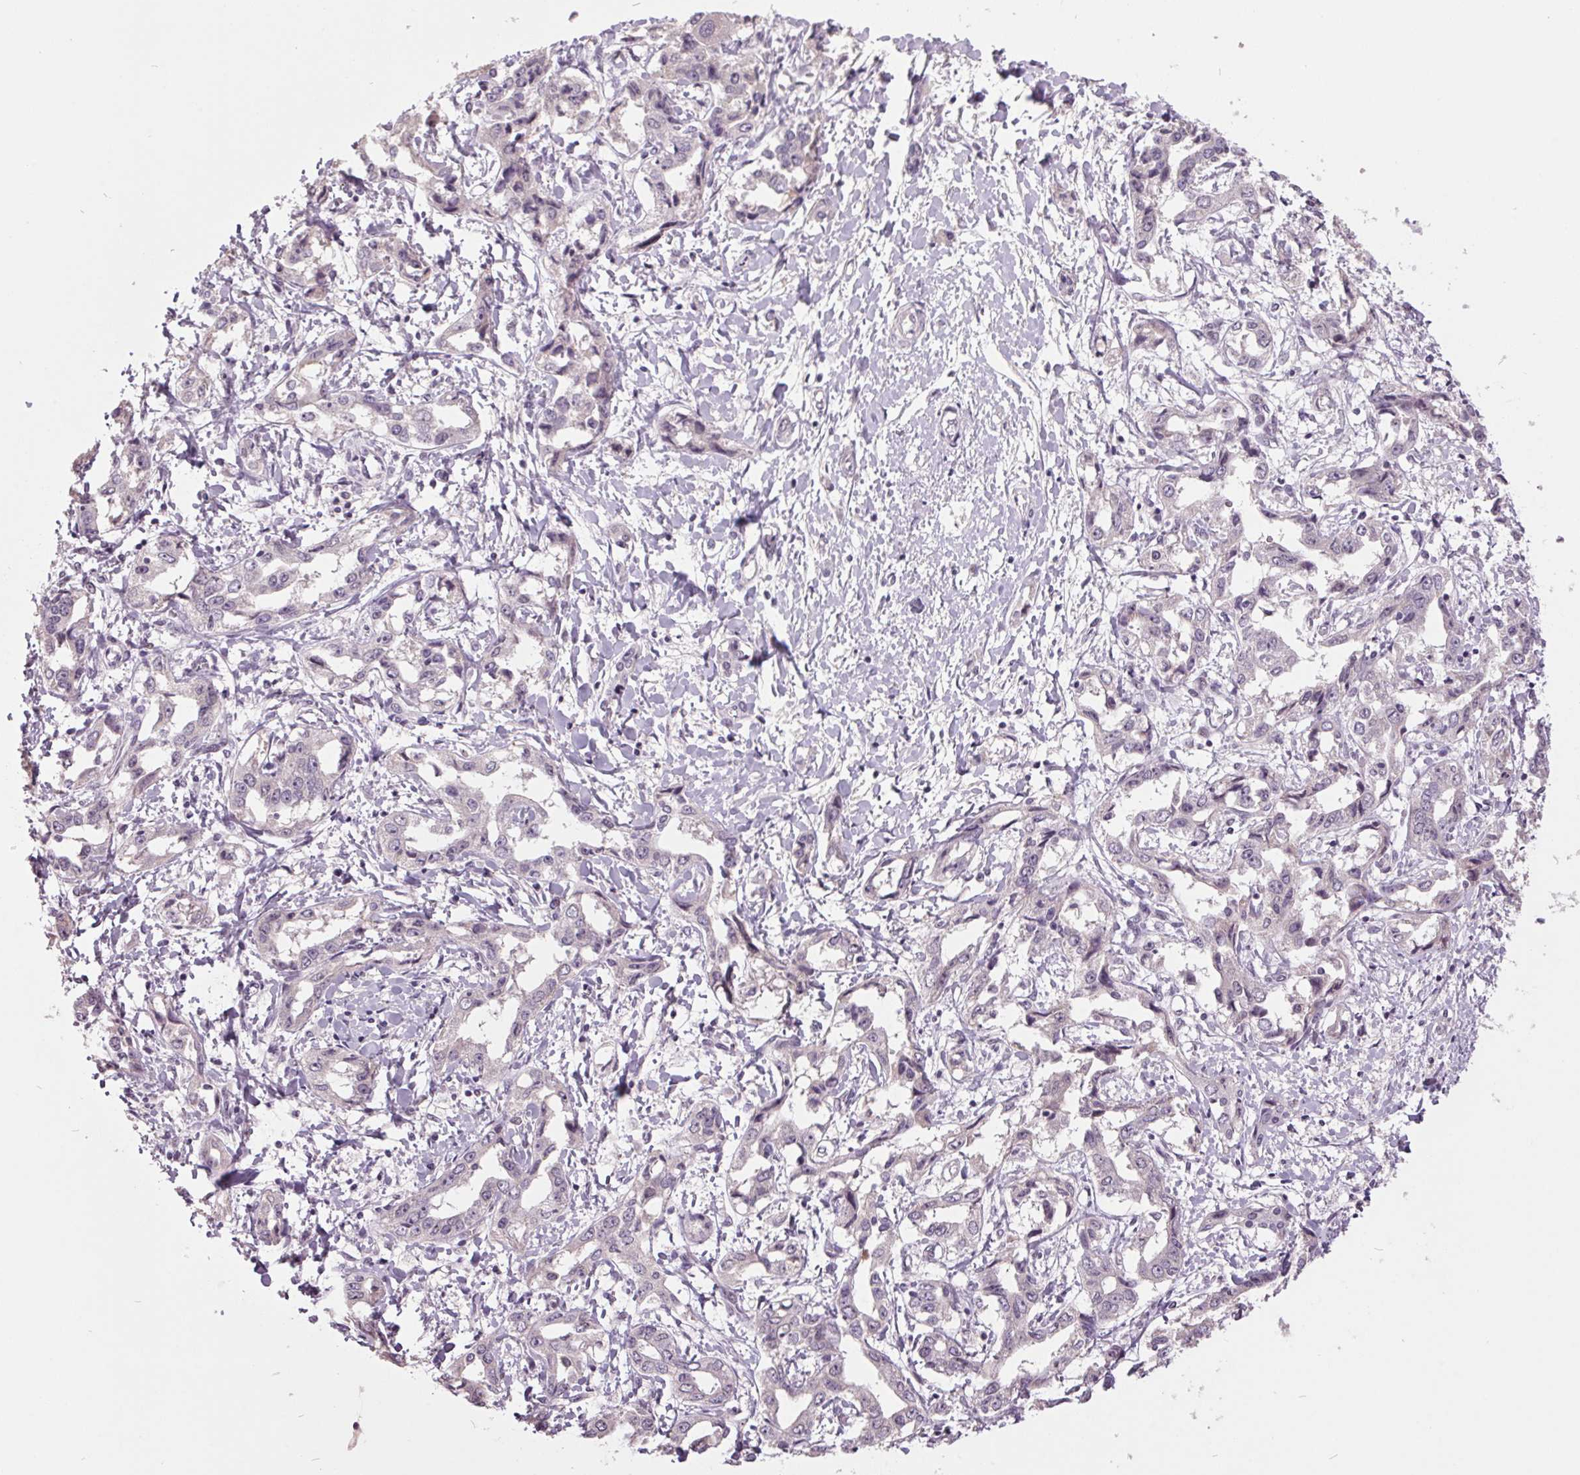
{"staining": {"intensity": "negative", "quantity": "none", "location": "none"}, "tissue": "liver cancer", "cell_type": "Tumor cells", "image_type": "cancer", "snomed": [{"axis": "morphology", "description": "Cholangiocarcinoma"}, {"axis": "topography", "description": "Liver"}], "caption": "A high-resolution image shows immunohistochemistry (IHC) staining of liver cholangiocarcinoma, which reveals no significant staining in tumor cells. Nuclei are stained in blue.", "gene": "C2orf16", "patient": {"sex": "male", "age": 59}}